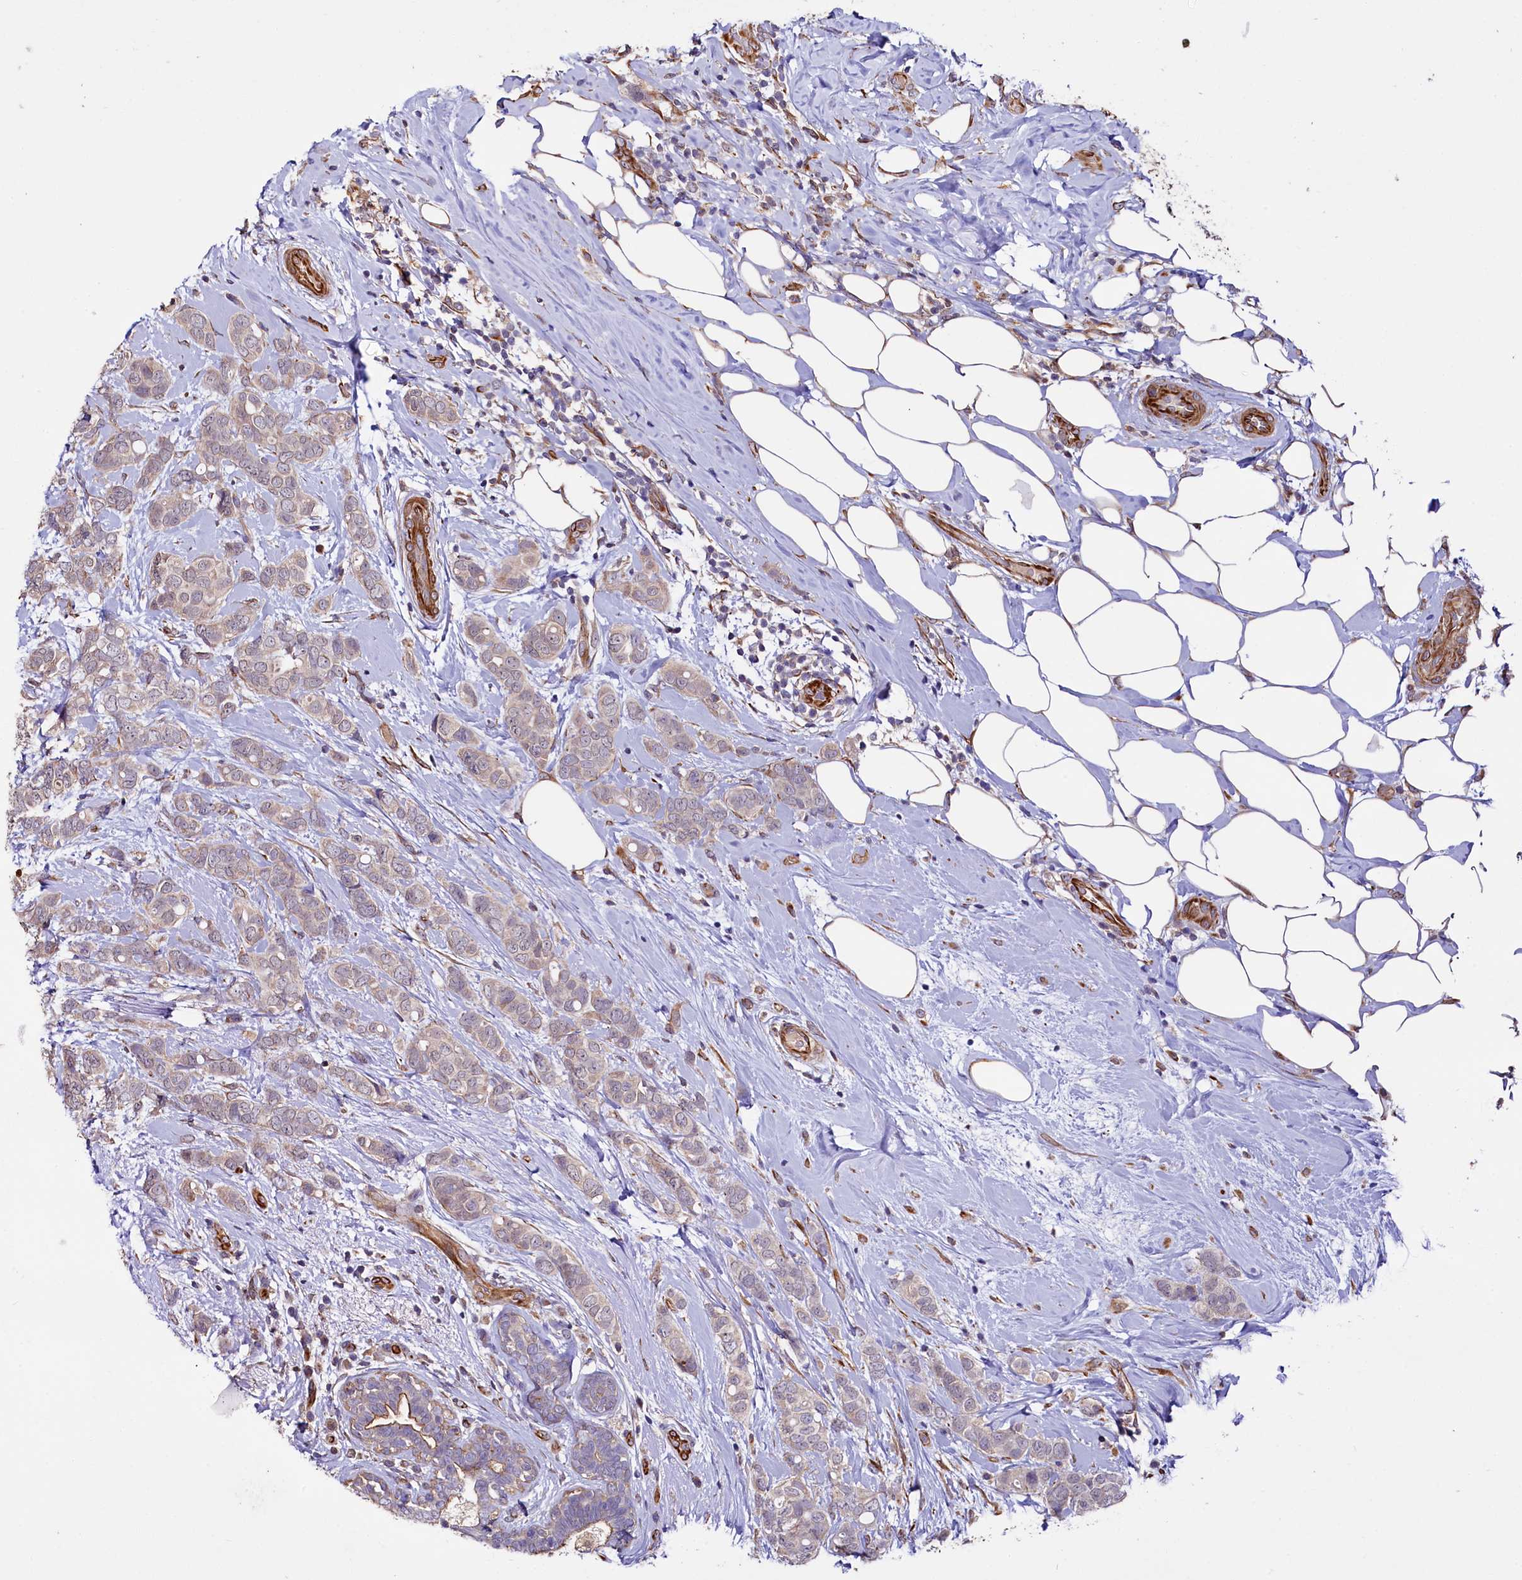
{"staining": {"intensity": "weak", "quantity": ">75%", "location": "cytoplasmic/membranous"}, "tissue": "breast cancer", "cell_type": "Tumor cells", "image_type": "cancer", "snomed": [{"axis": "morphology", "description": "Lobular carcinoma"}, {"axis": "topography", "description": "Breast"}], "caption": "Immunohistochemistry (DAB (3,3'-diaminobenzidine)) staining of human breast cancer shows weak cytoplasmic/membranous protein expression in about >75% of tumor cells.", "gene": "TTC12", "patient": {"sex": "female", "age": 51}}